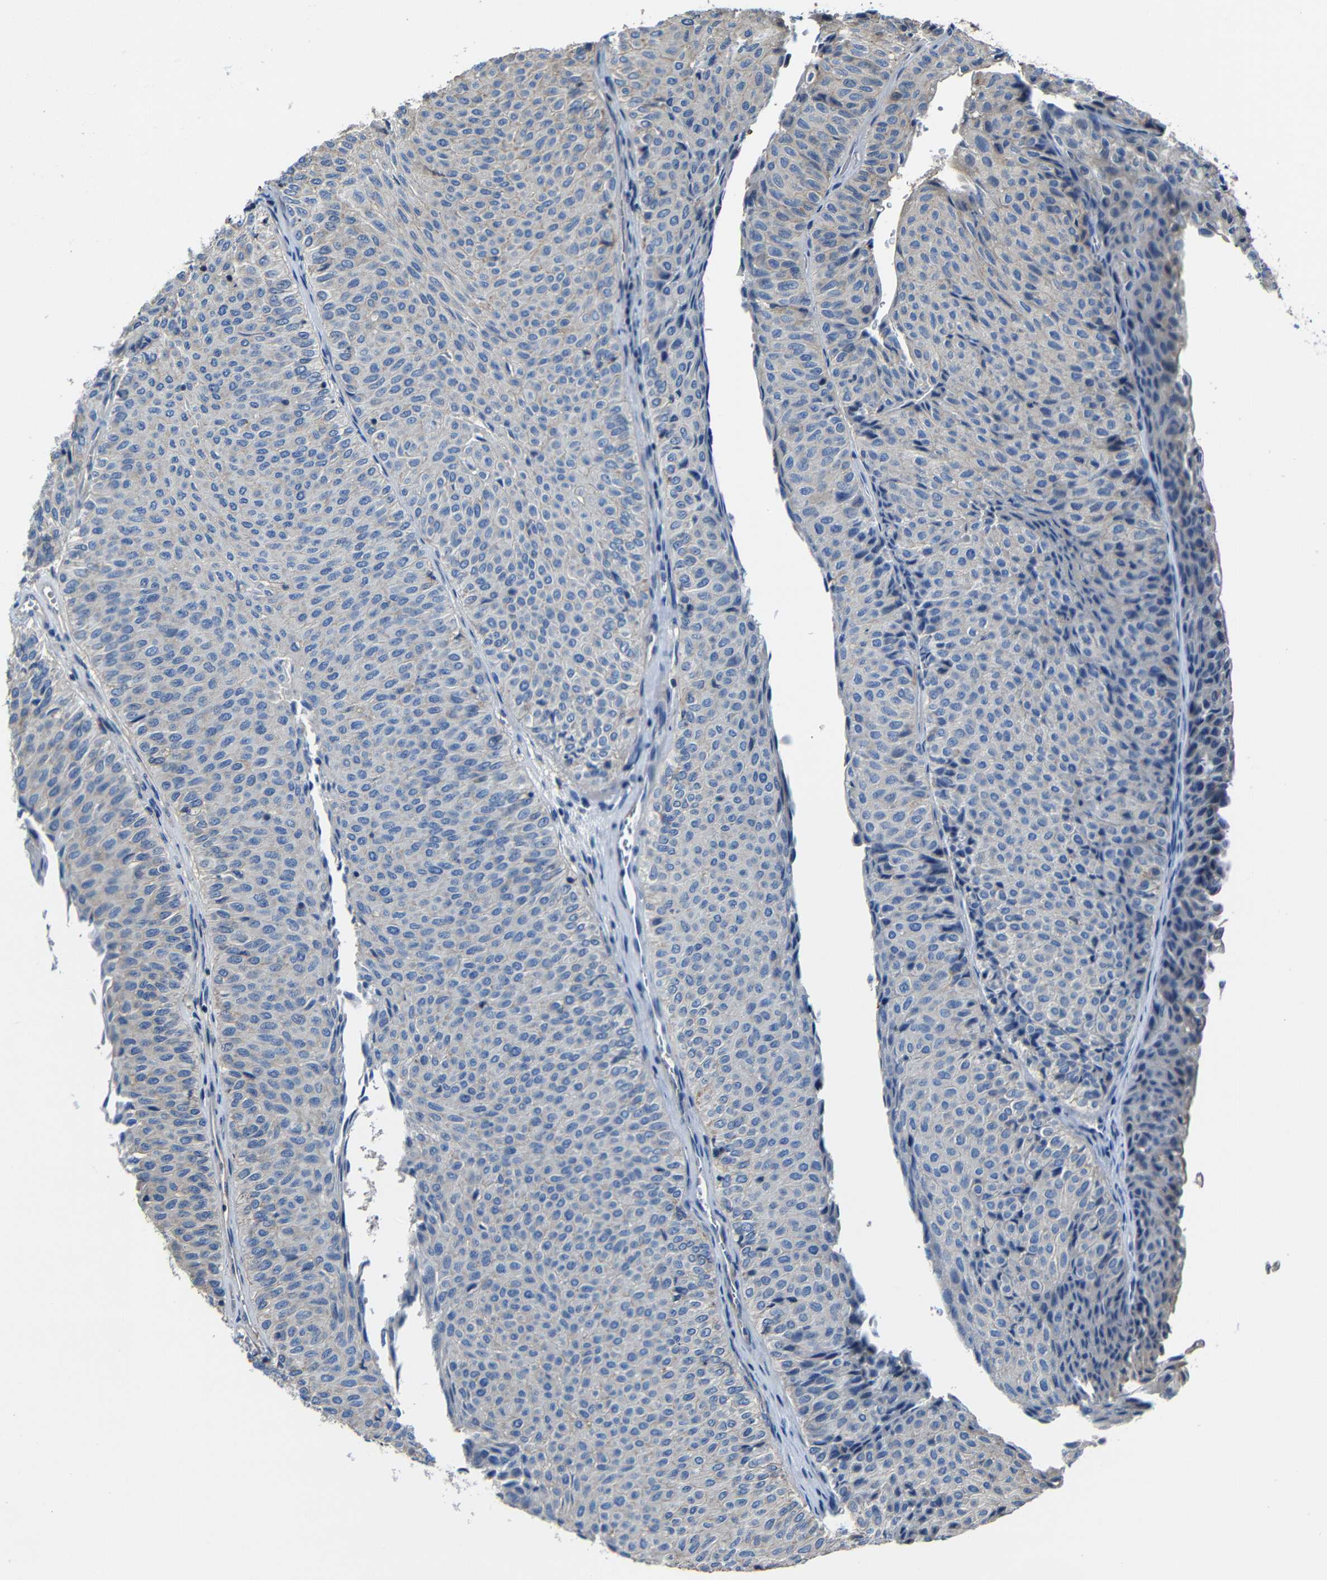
{"staining": {"intensity": "weak", "quantity": "<25%", "location": "cytoplasmic/membranous"}, "tissue": "urothelial cancer", "cell_type": "Tumor cells", "image_type": "cancer", "snomed": [{"axis": "morphology", "description": "Urothelial carcinoma, Low grade"}, {"axis": "topography", "description": "Urinary bladder"}], "caption": "IHC image of neoplastic tissue: human urothelial cancer stained with DAB (3,3'-diaminobenzidine) reveals no significant protein expression in tumor cells.", "gene": "GDI1", "patient": {"sex": "male", "age": 78}}